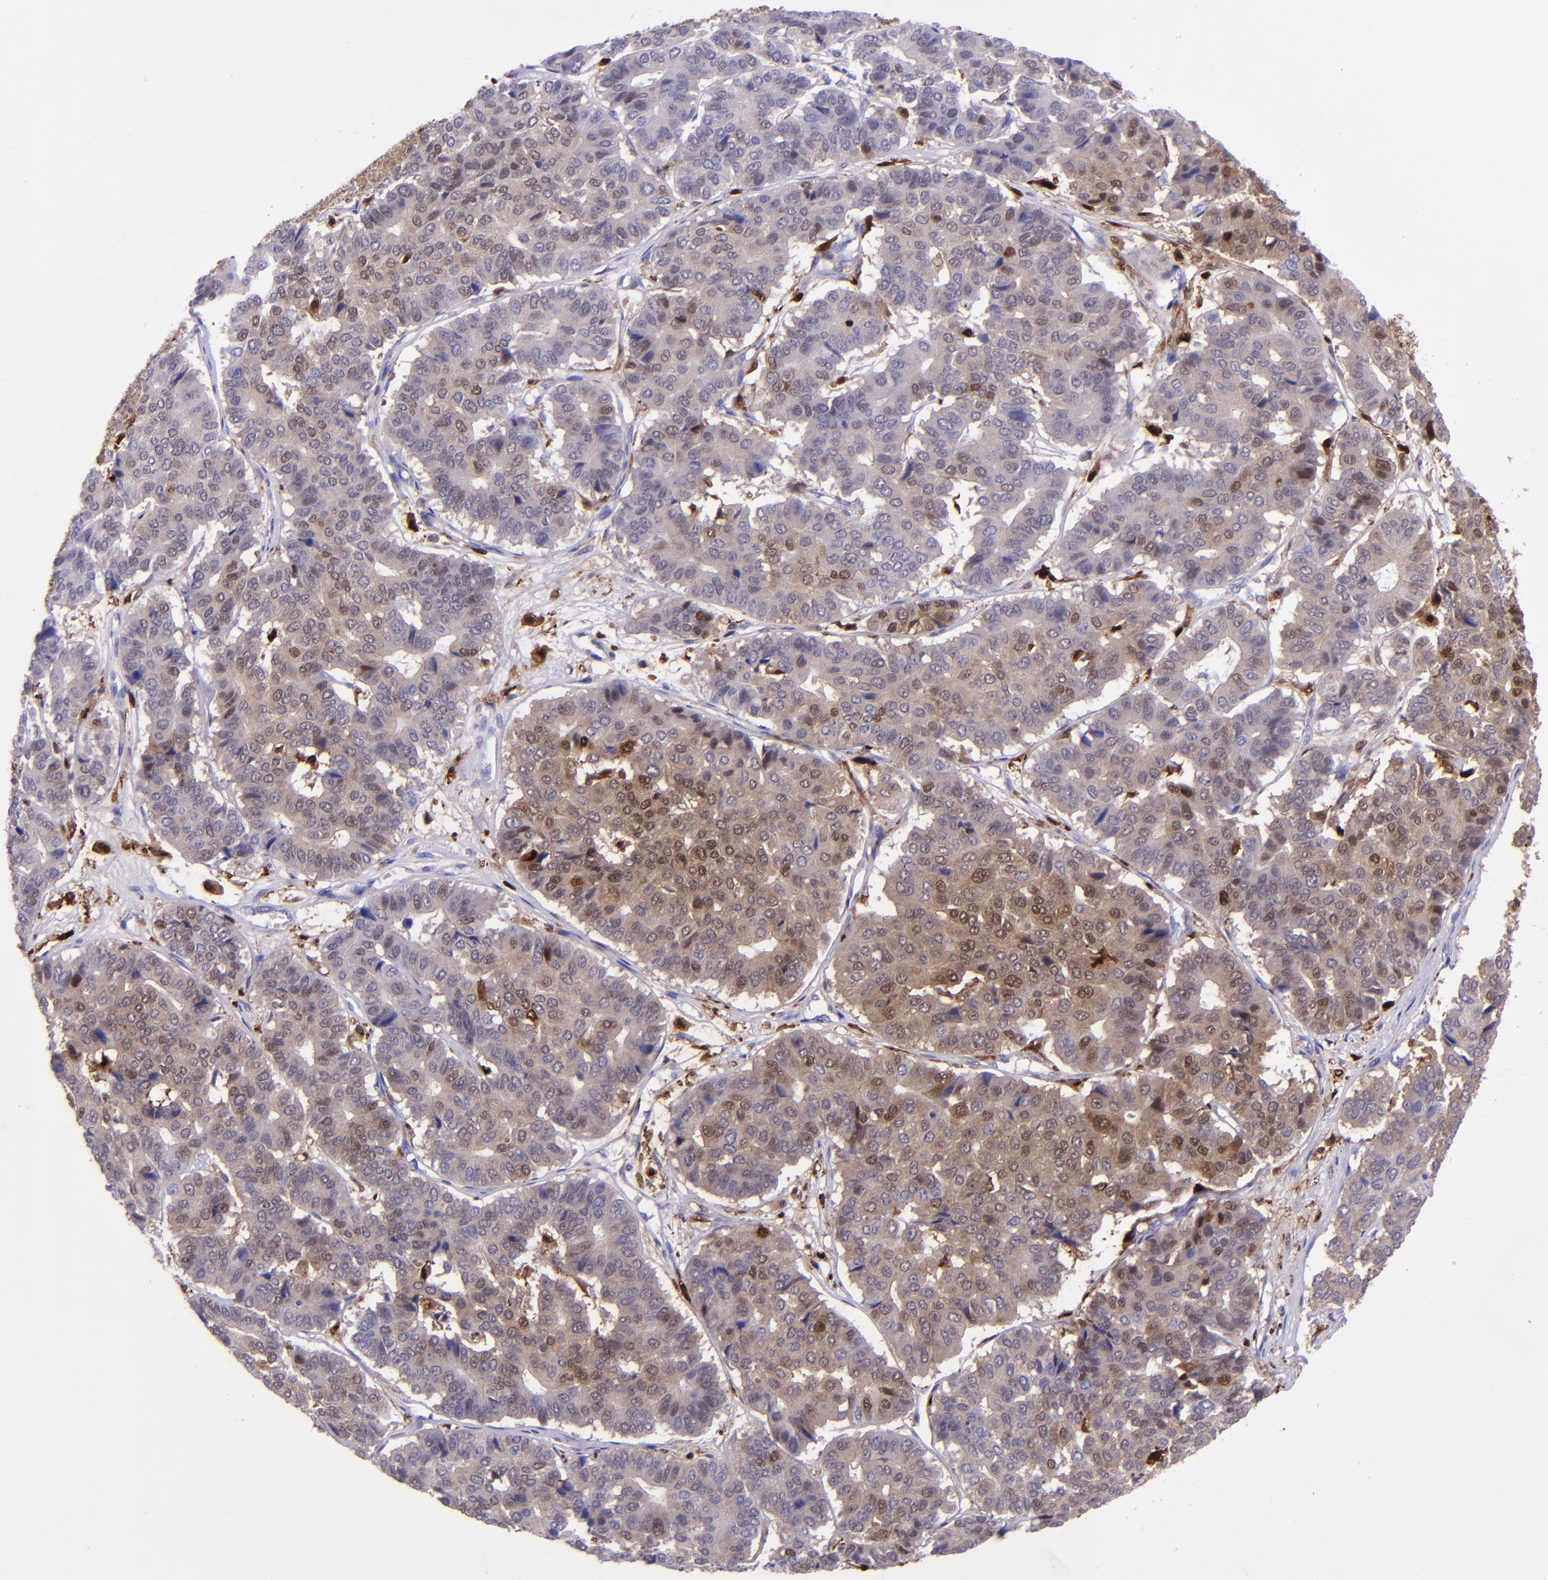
{"staining": {"intensity": "moderate", "quantity": "25%-75%", "location": "cytoplasmic/membranous,nuclear"}, "tissue": "pancreatic cancer", "cell_type": "Tumor cells", "image_type": "cancer", "snomed": [{"axis": "morphology", "description": "Adenocarcinoma, NOS"}, {"axis": "topography", "description": "Pancreas"}], "caption": "An immunohistochemistry photomicrograph of tumor tissue is shown. Protein staining in brown highlights moderate cytoplasmic/membranous and nuclear positivity in pancreatic cancer within tumor cells.", "gene": "TYMP", "patient": {"sex": "male", "age": 50}}